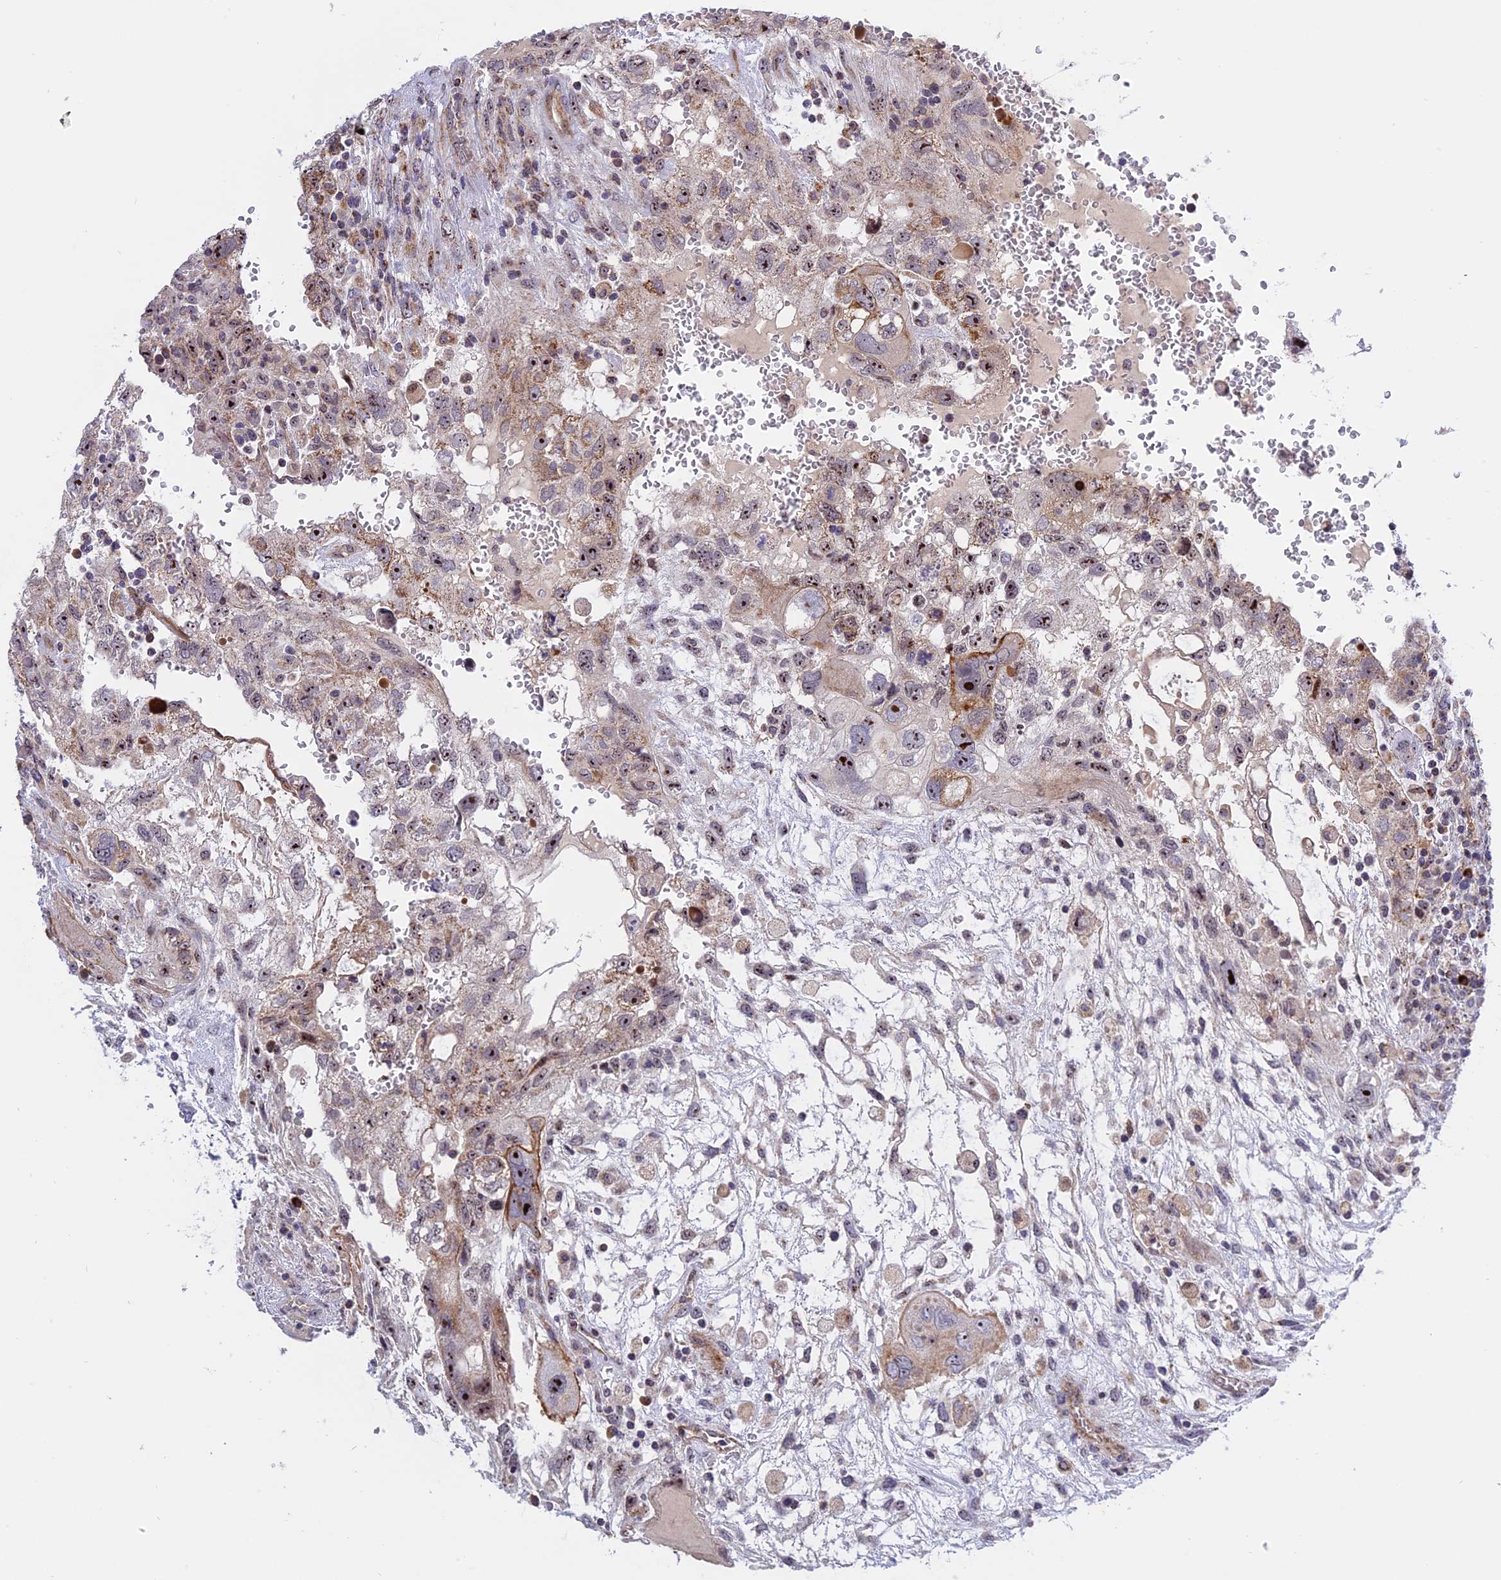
{"staining": {"intensity": "moderate", "quantity": "25%-75%", "location": "cytoplasmic/membranous,nuclear"}, "tissue": "testis cancer", "cell_type": "Tumor cells", "image_type": "cancer", "snomed": [{"axis": "morphology", "description": "Carcinoma, Embryonal, NOS"}, {"axis": "topography", "description": "Testis"}], "caption": "Embryonal carcinoma (testis) was stained to show a protein in brown. There is medium levels of moderate cytoplasmic/membranous and nuclear expression in about 25%-75% of tumor cells.", "gene": "MPND", "patient": {"sex": "male", "age": 36}}